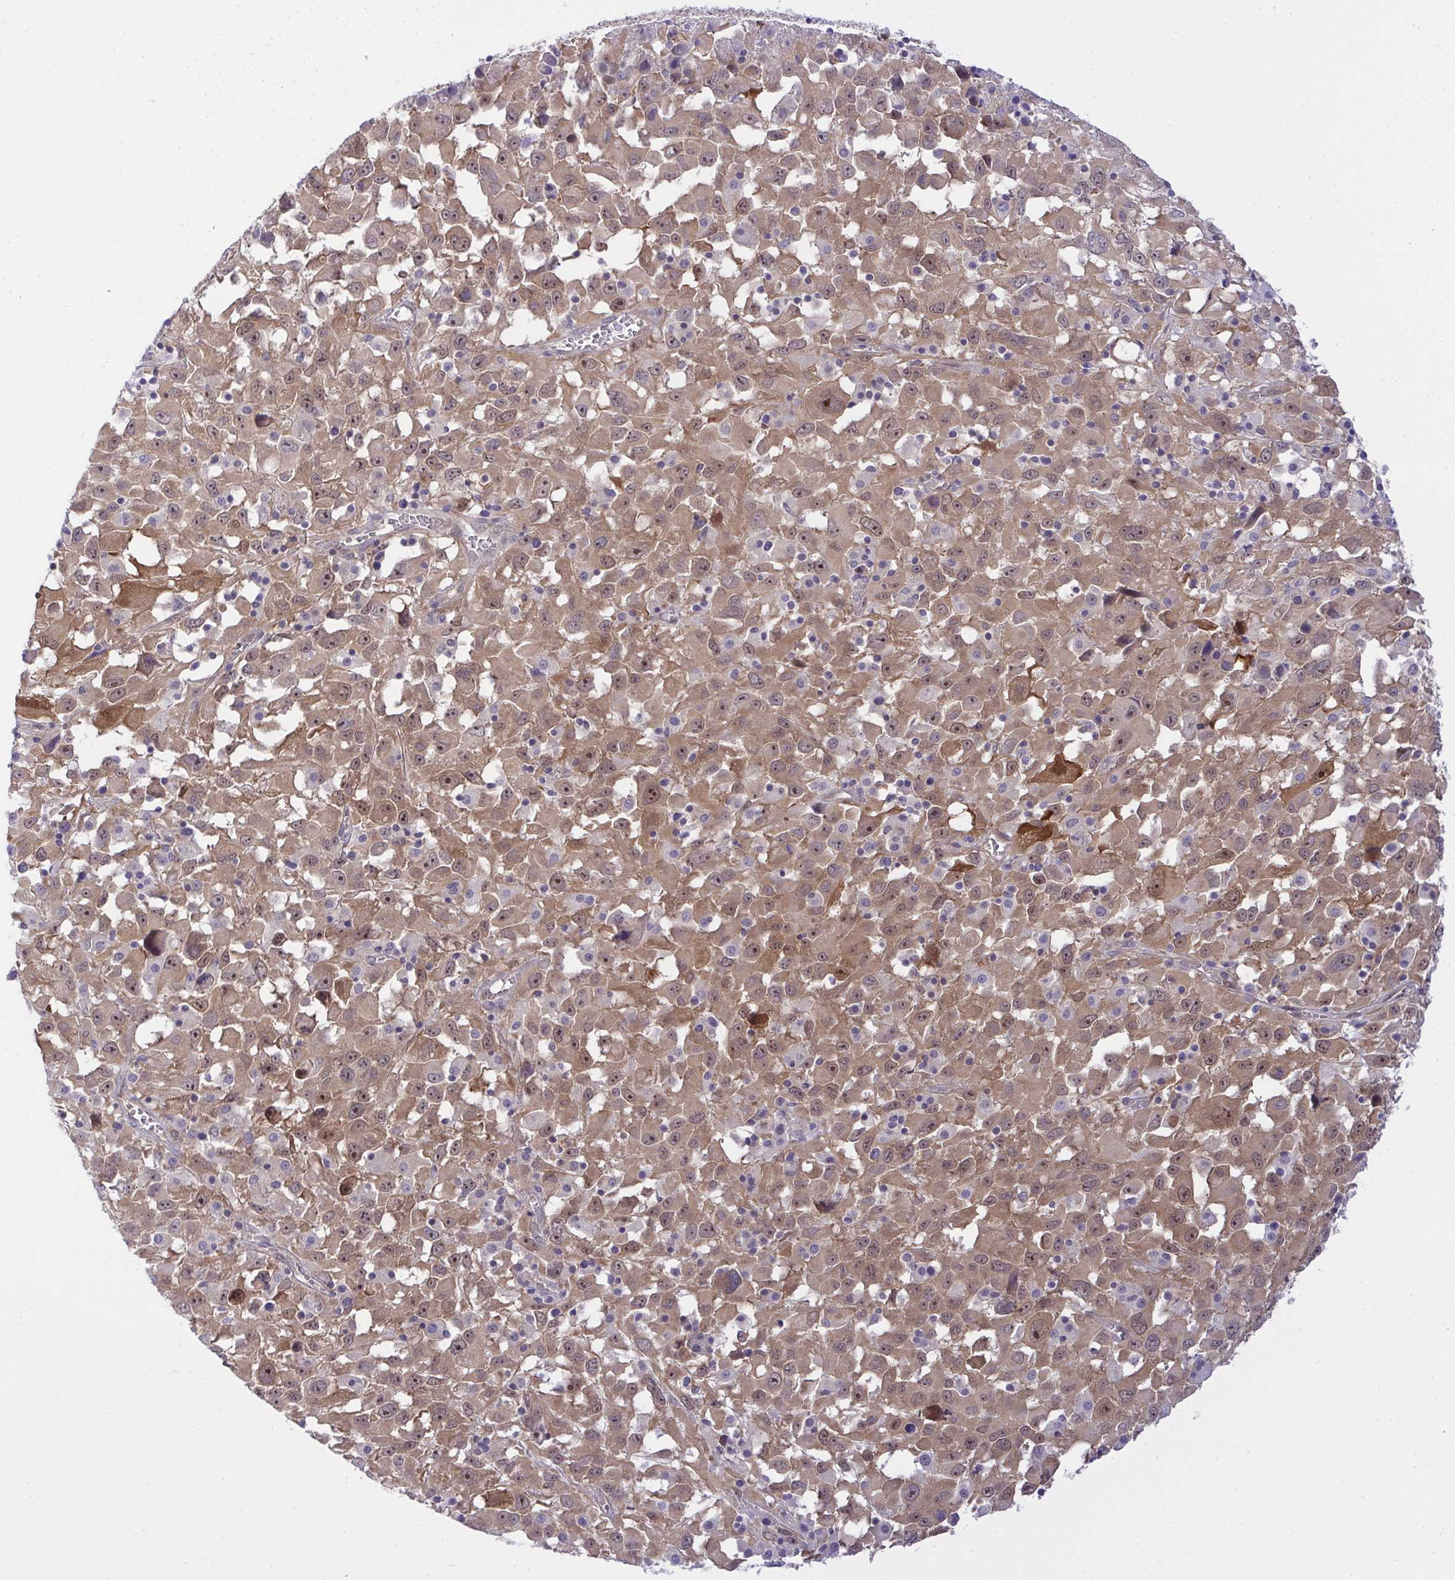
{"staining": {"intensity": "moderate", "quantity": ">75%", "location": "cytoplasmic/membranous,nuclear"}, "tissue": "melanoma", "cell_type": "Tumor cells", "image_type": "cancer", "snomed": [{"axis": "morphology", "description": "Malignant melanoma, Metastatic site"}, {"axis": "topography", "description": "Soft tissue"}], "caption": "Moderate cytoplasmic/membranous and nuclear staining for a protein is appreciated in about >75% of tumor cells of malignant melanoma (metastatic site) using IHC.", "gene": "HOXD12", "patient": {"sex": "male", "age": 50}}